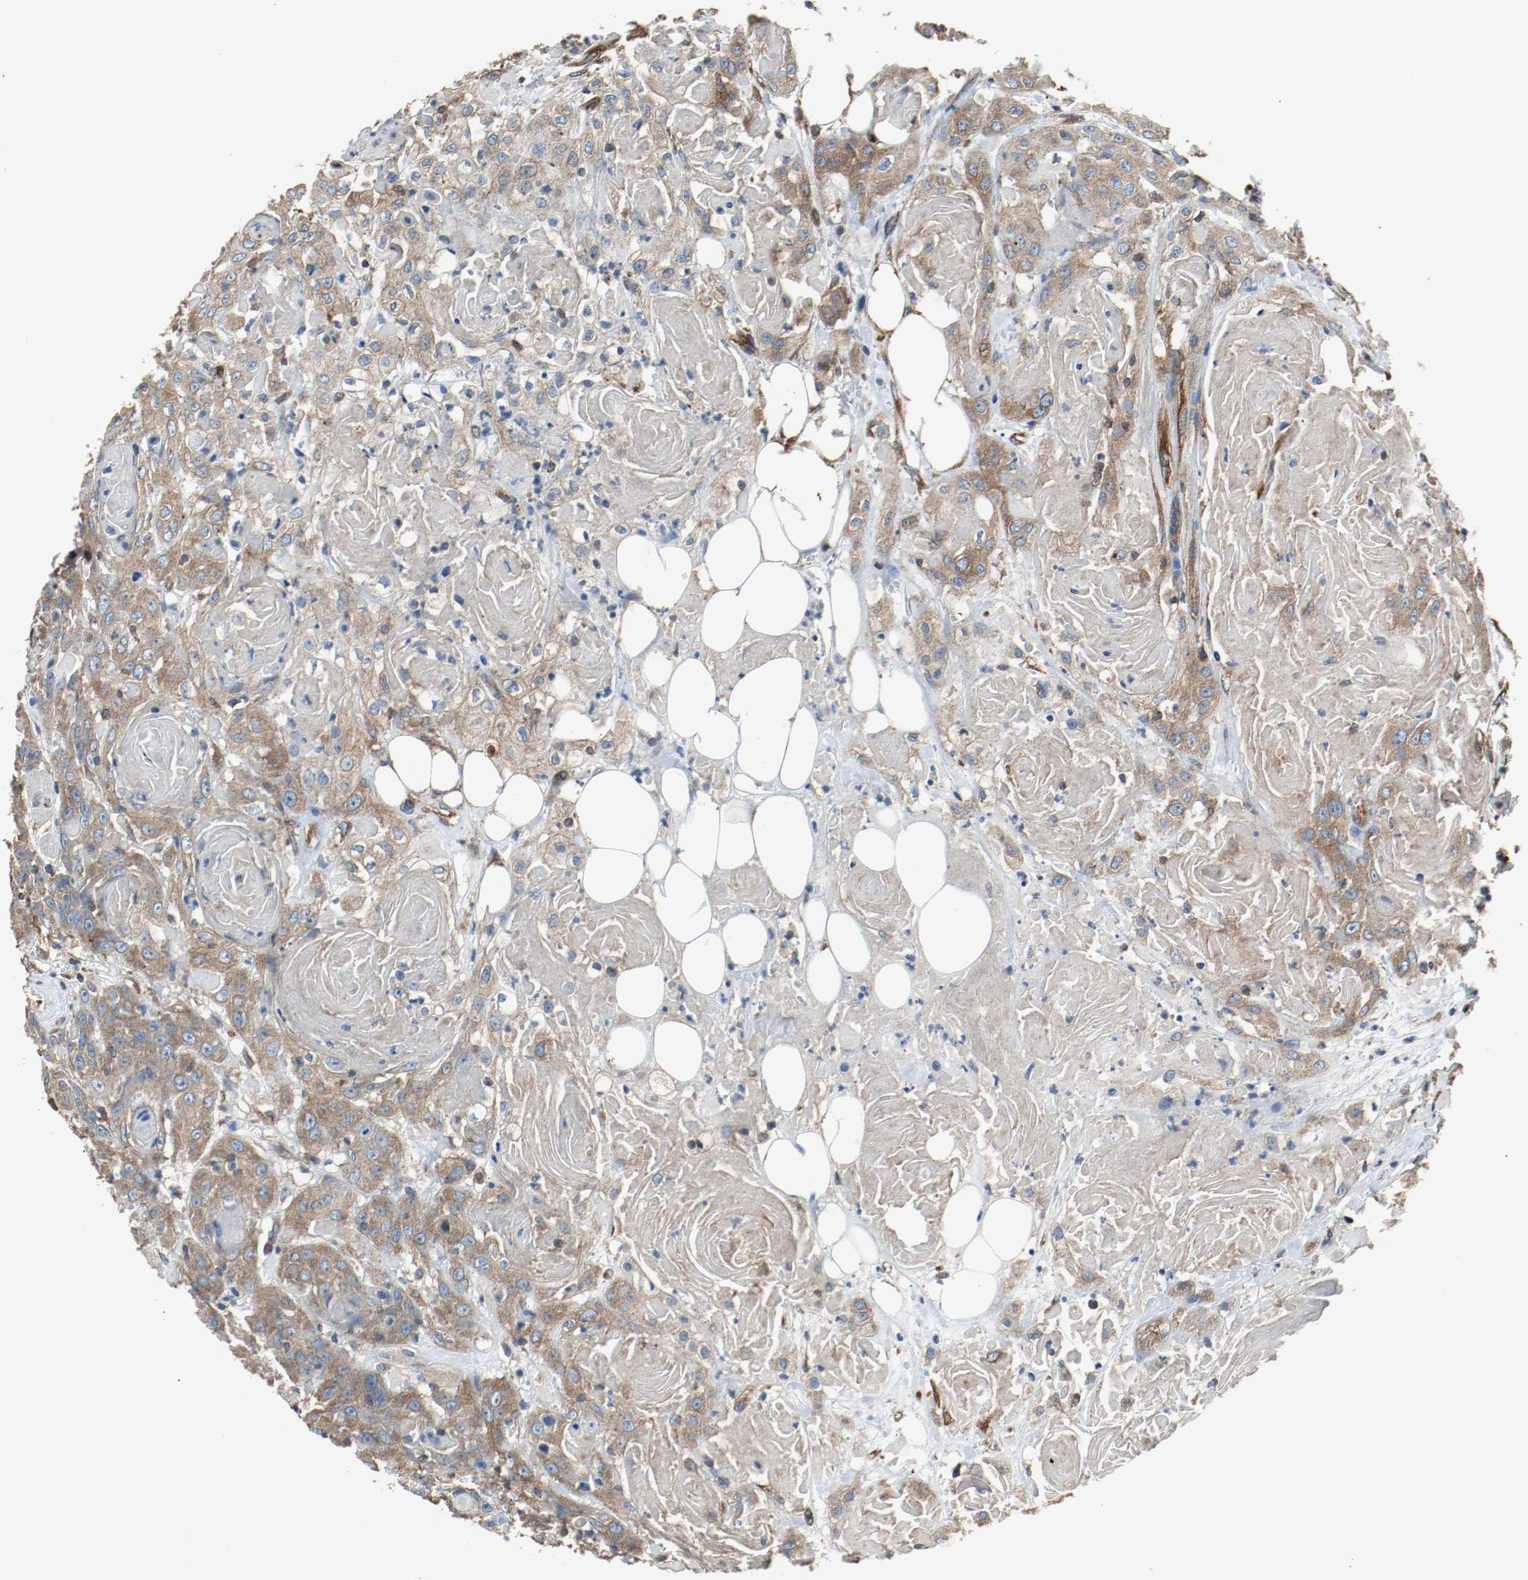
{"staining": {"intensity": "strong", "quantity": ">75%", "location": "cytoplasmic/membranous"}, "tissue": "head and neck cancer", "cell_type": "Tumor cells", "image_type": "cancer", "snomed": [{"axis": "morphology", "description": "Squamous cell carcinoma, NOS"}, {"axis": "topography", "description": "Head-Neck"}], "caption": "The micrograph demonstrates immunohistochemical staining of head and neck cancer. There is strong cytoplasmic/membranous staining is appreciated in approximately >75% of tumor cells.", "gene": "TUBA3D", "patient": {"sex": "female", "age": 84}}